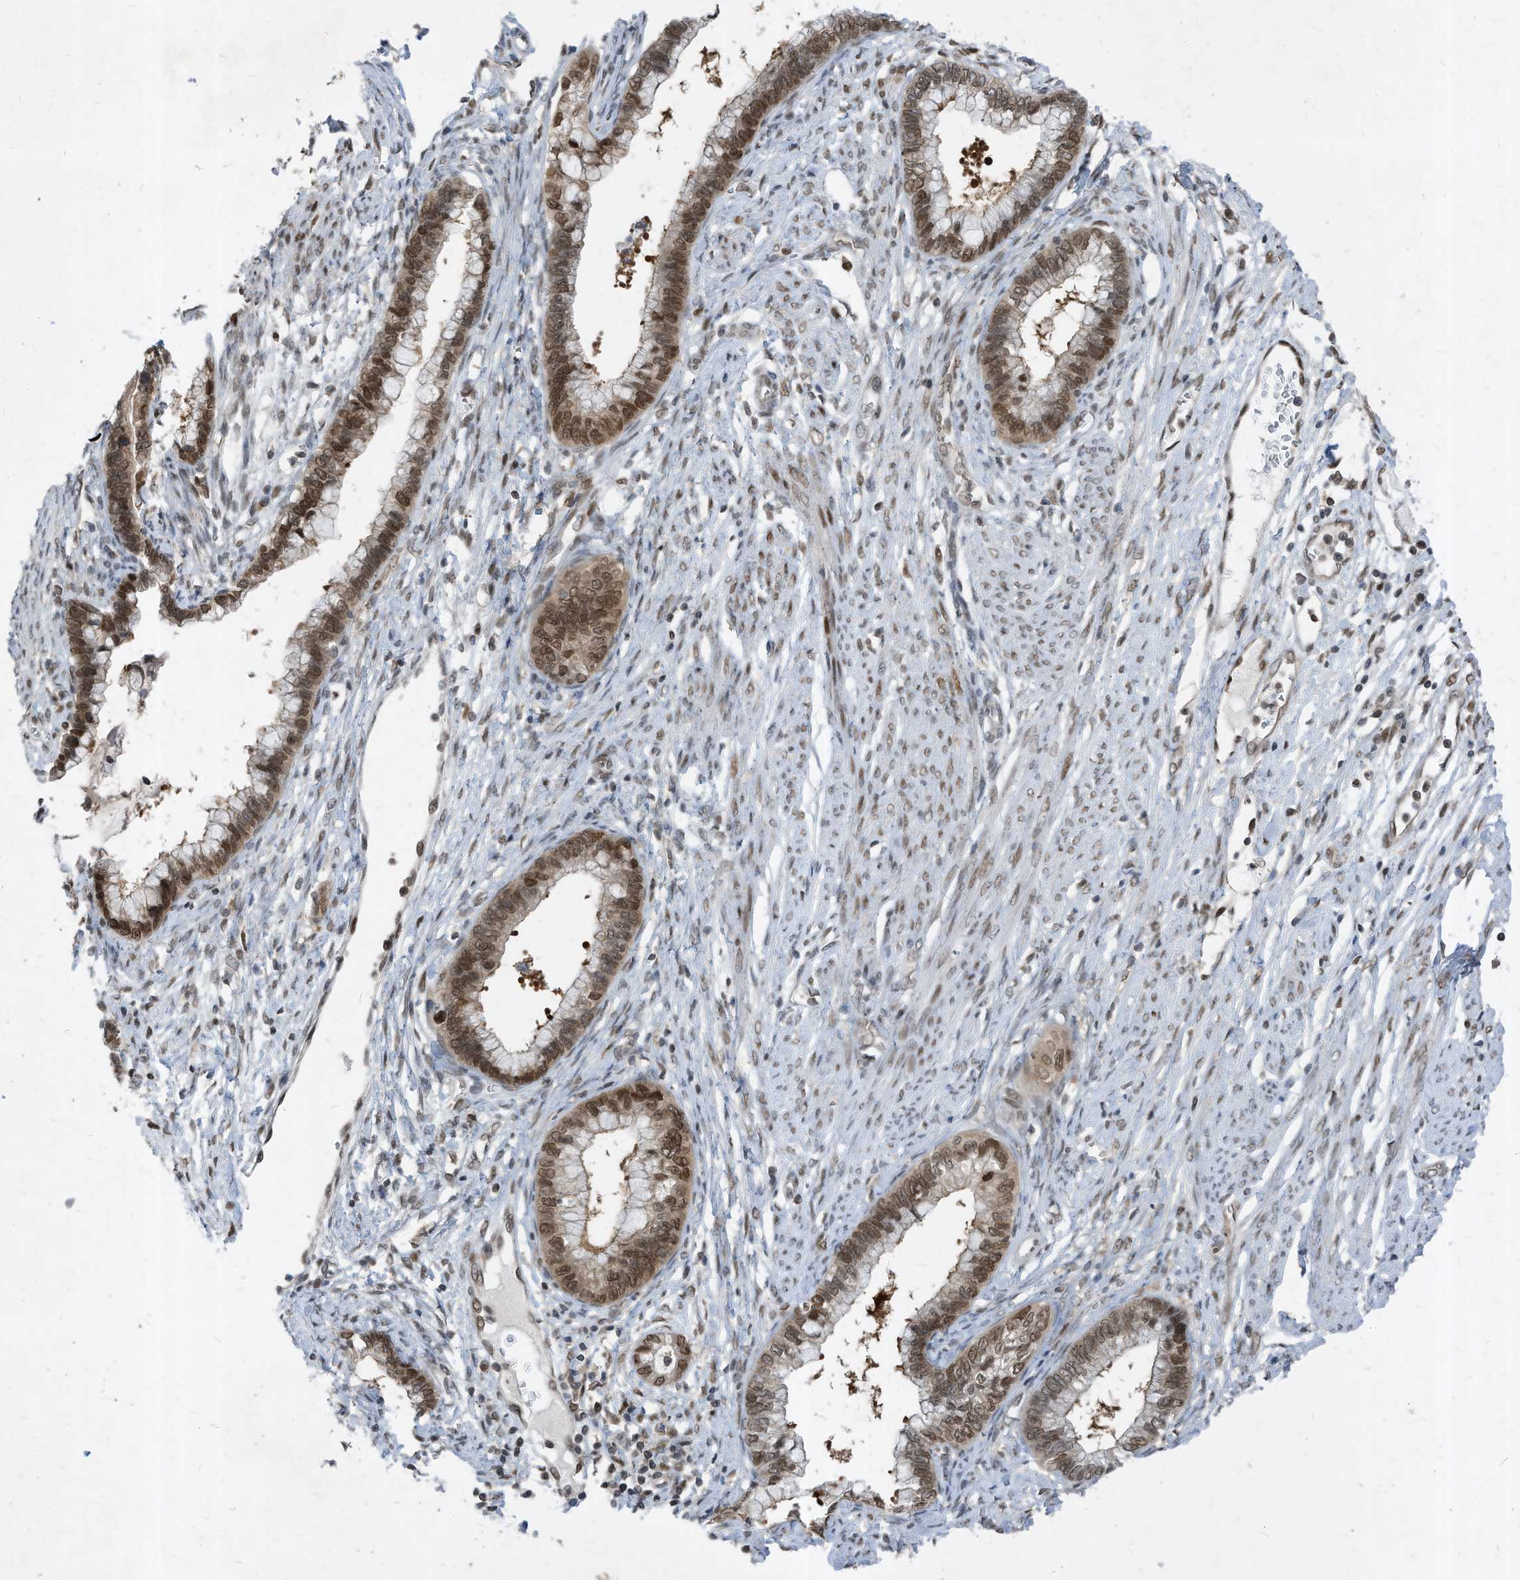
{"staining": {"intensity": "moderate", "quantity": ">75%", "location": "nuclear"}, "tissue": "cervical cancer", "cell_type": "Tumor cells", "image_type": "cancer", "snomed": [{"axis": "morphology", "description": "Adenocarcinoma, NOS"}, {"axis": "topography", "description": "Cervix"}], "caption": "Adenocarcinoma (cervical) tissue demonstrates moderate nuclear staining in about >75% of tumor cells", "gene": "KPNB1", "patient": {"sex": "female", "age": 44}}